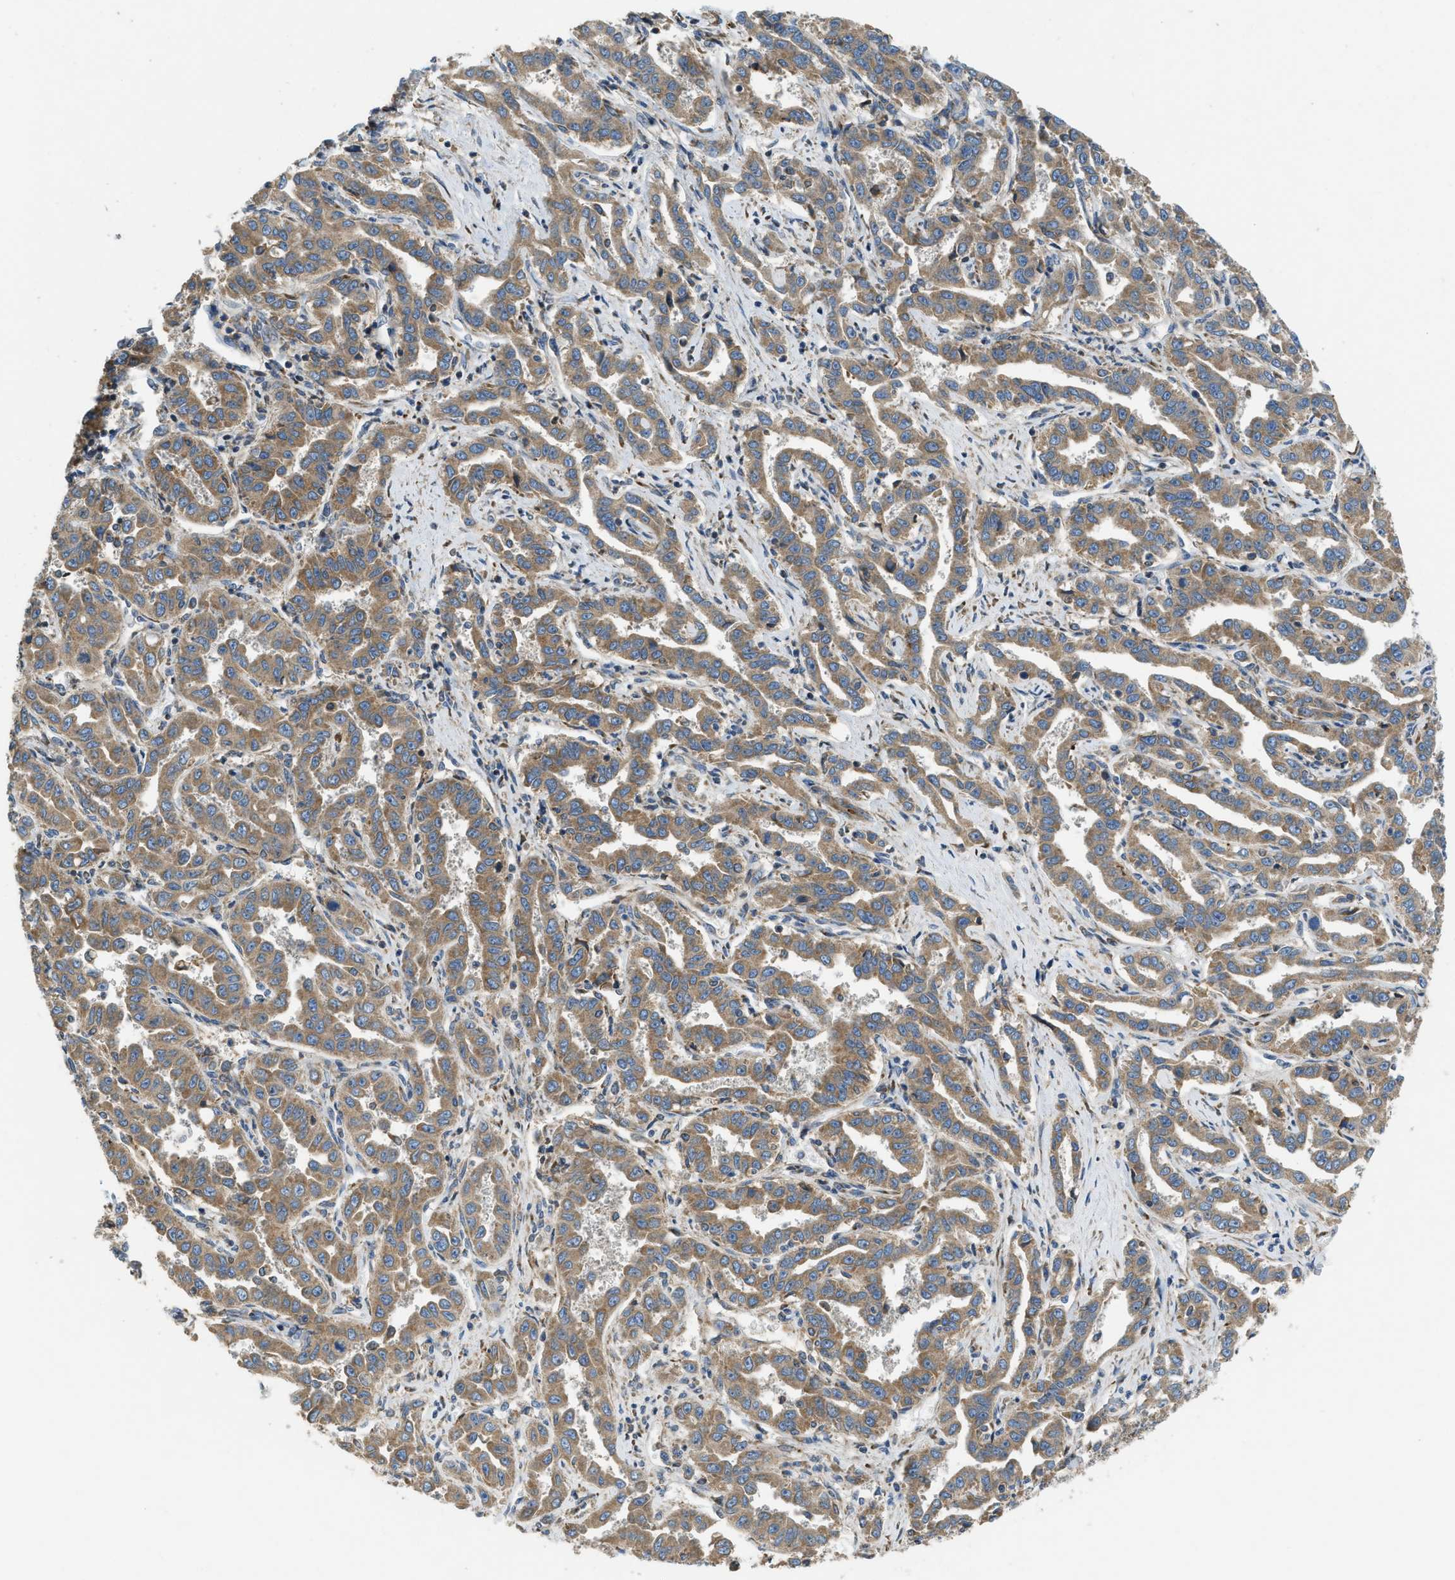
{"staining": {"intensity": "moderate", "quantity": ">75%", "location": "cytoplasmic/membranous"}, "tissue": "liver cancer", "cell_type": "Tumor cells", "image_type": "cancer", "snomed": [{"axis": "morphology", "description": "Cholangiocarcinoma"}, {"axis": "topography", "description": "Liver"}], "caption": "Immunohistochemistry (IHC) image of neoplastic tissue: cholangiocarcinoma (liver) stained using immunohistochemistry (IHC) reveals medium levels of moderate protein expression localized specifically in the cytoplasmic/membranous of tumor cells, appearing as a cytoplasmic/membranous brown color.", "gene": "TMEM68", "patient": {"sex": "male", "age": 59}}